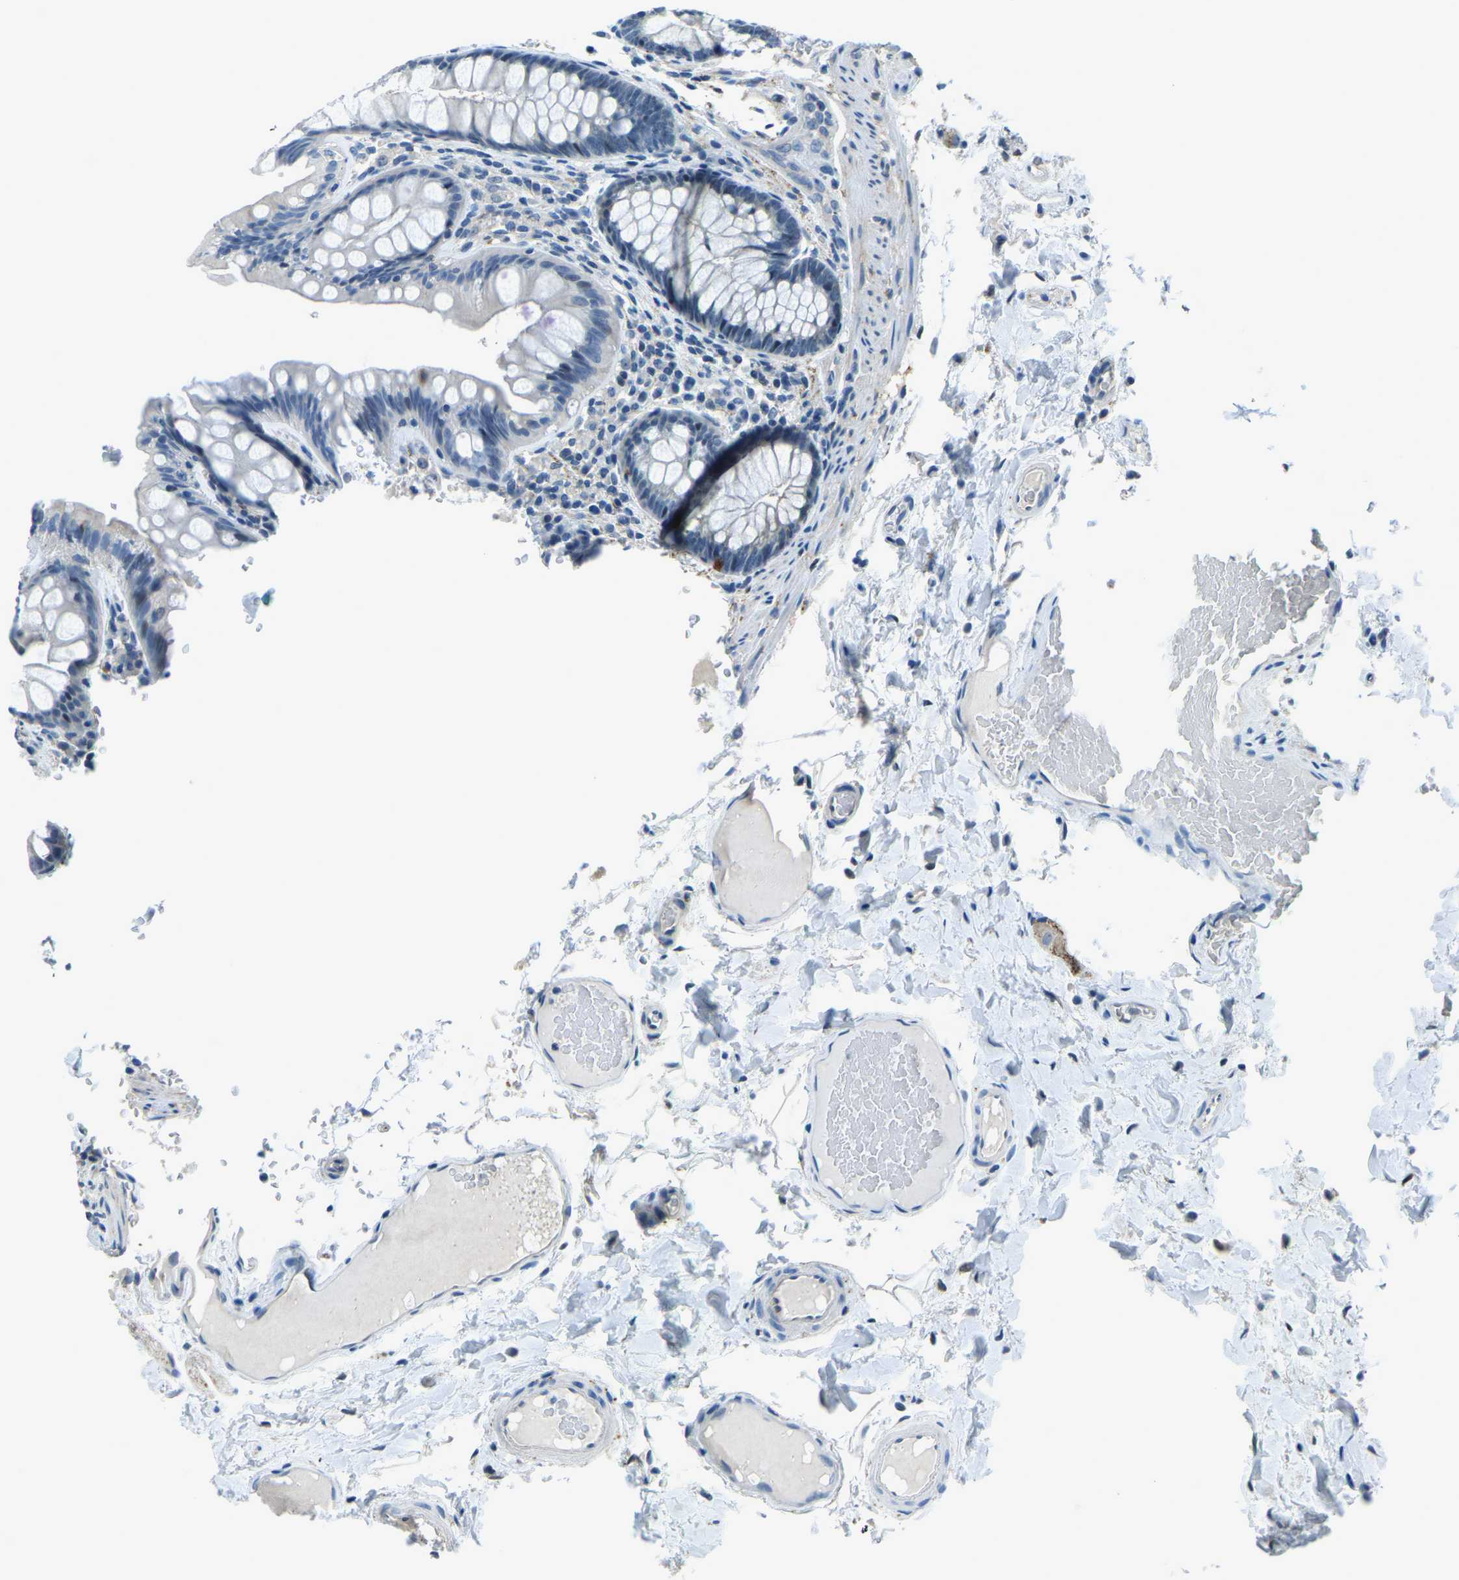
{"staining": {"intensity": "negative", "quantity": "none", "location": "none"}, "tissue": "colon", "cell_type": "Endothelial cells", "image_type": "normal", "snomed": [{"axis": "morphology", "description": "Normal tissue, NOS"}, {"axis": "topography", "description": "Colon"}], "caption": "Immunohistochemistry histopathology image of unremarkable colon: colon stained with DAB (3,3'-diaminobenzidine) exhibits no significant protein expression in endothelial cells. (Immunohistochemistry, brightfield microscopy, high magnification).", "gene": "RRP1", "patient": {"sex": "female", "age": 56}}